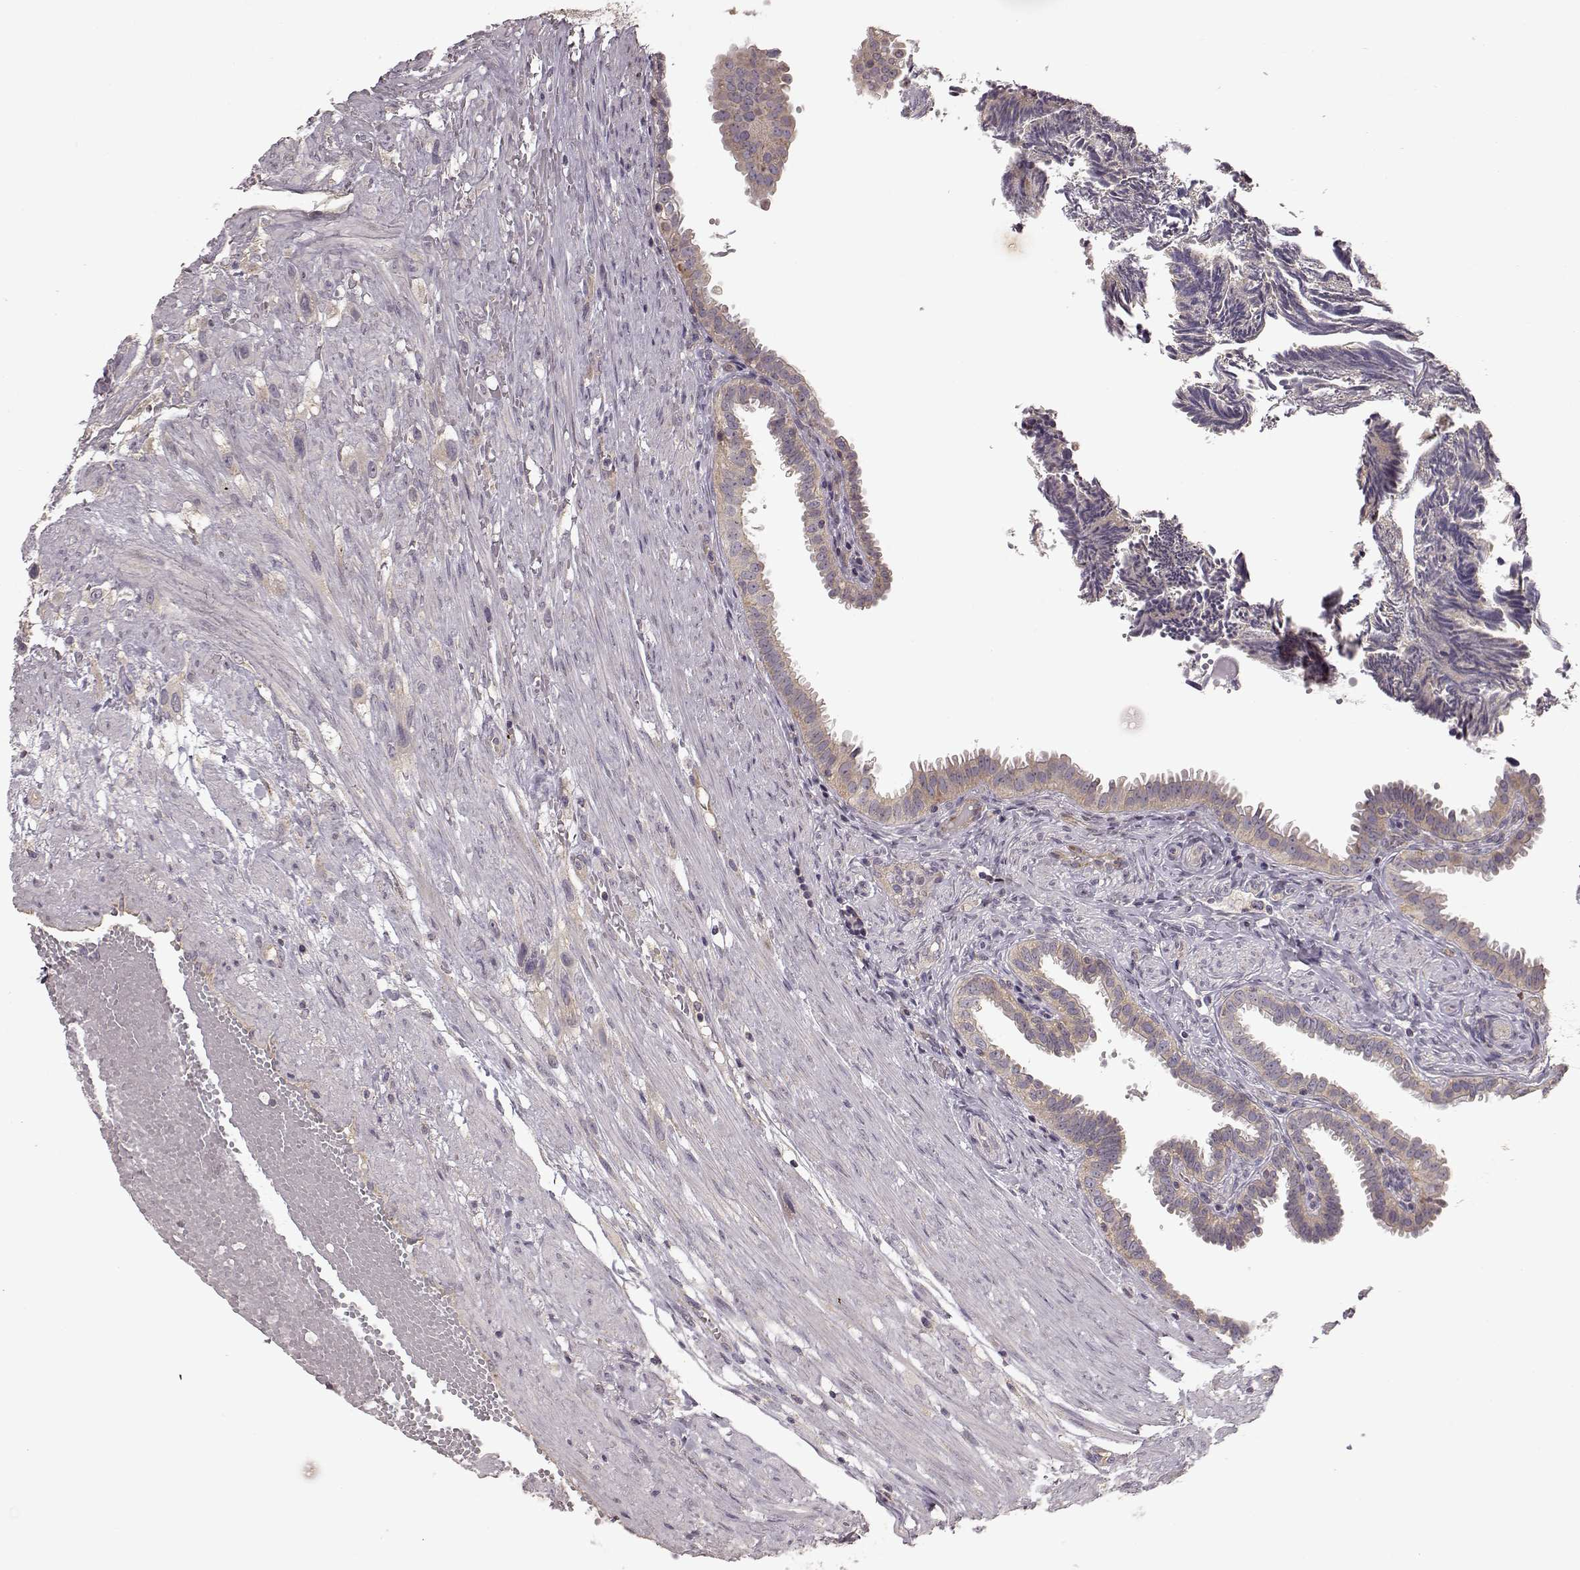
{"staining": {"intensity": "weak", "quantity": "<25%", "location": "cytoplasmic/membranous"}, "tissue": "fallopian tube", "cell_type": "Glandular cells", "image_type": "normal", "snomed": [{"axis": "morphology", "description": "Normal tissue, NOS"}, {"axis": "topography", "description": "Fallopian tube"}], "caption": "This is an IHC photomicrograph of normal human fallopian tube. There is no expression in glandular cells.", "gene": "ERBB3", "patient": {"sex": "female", "age": 39}}